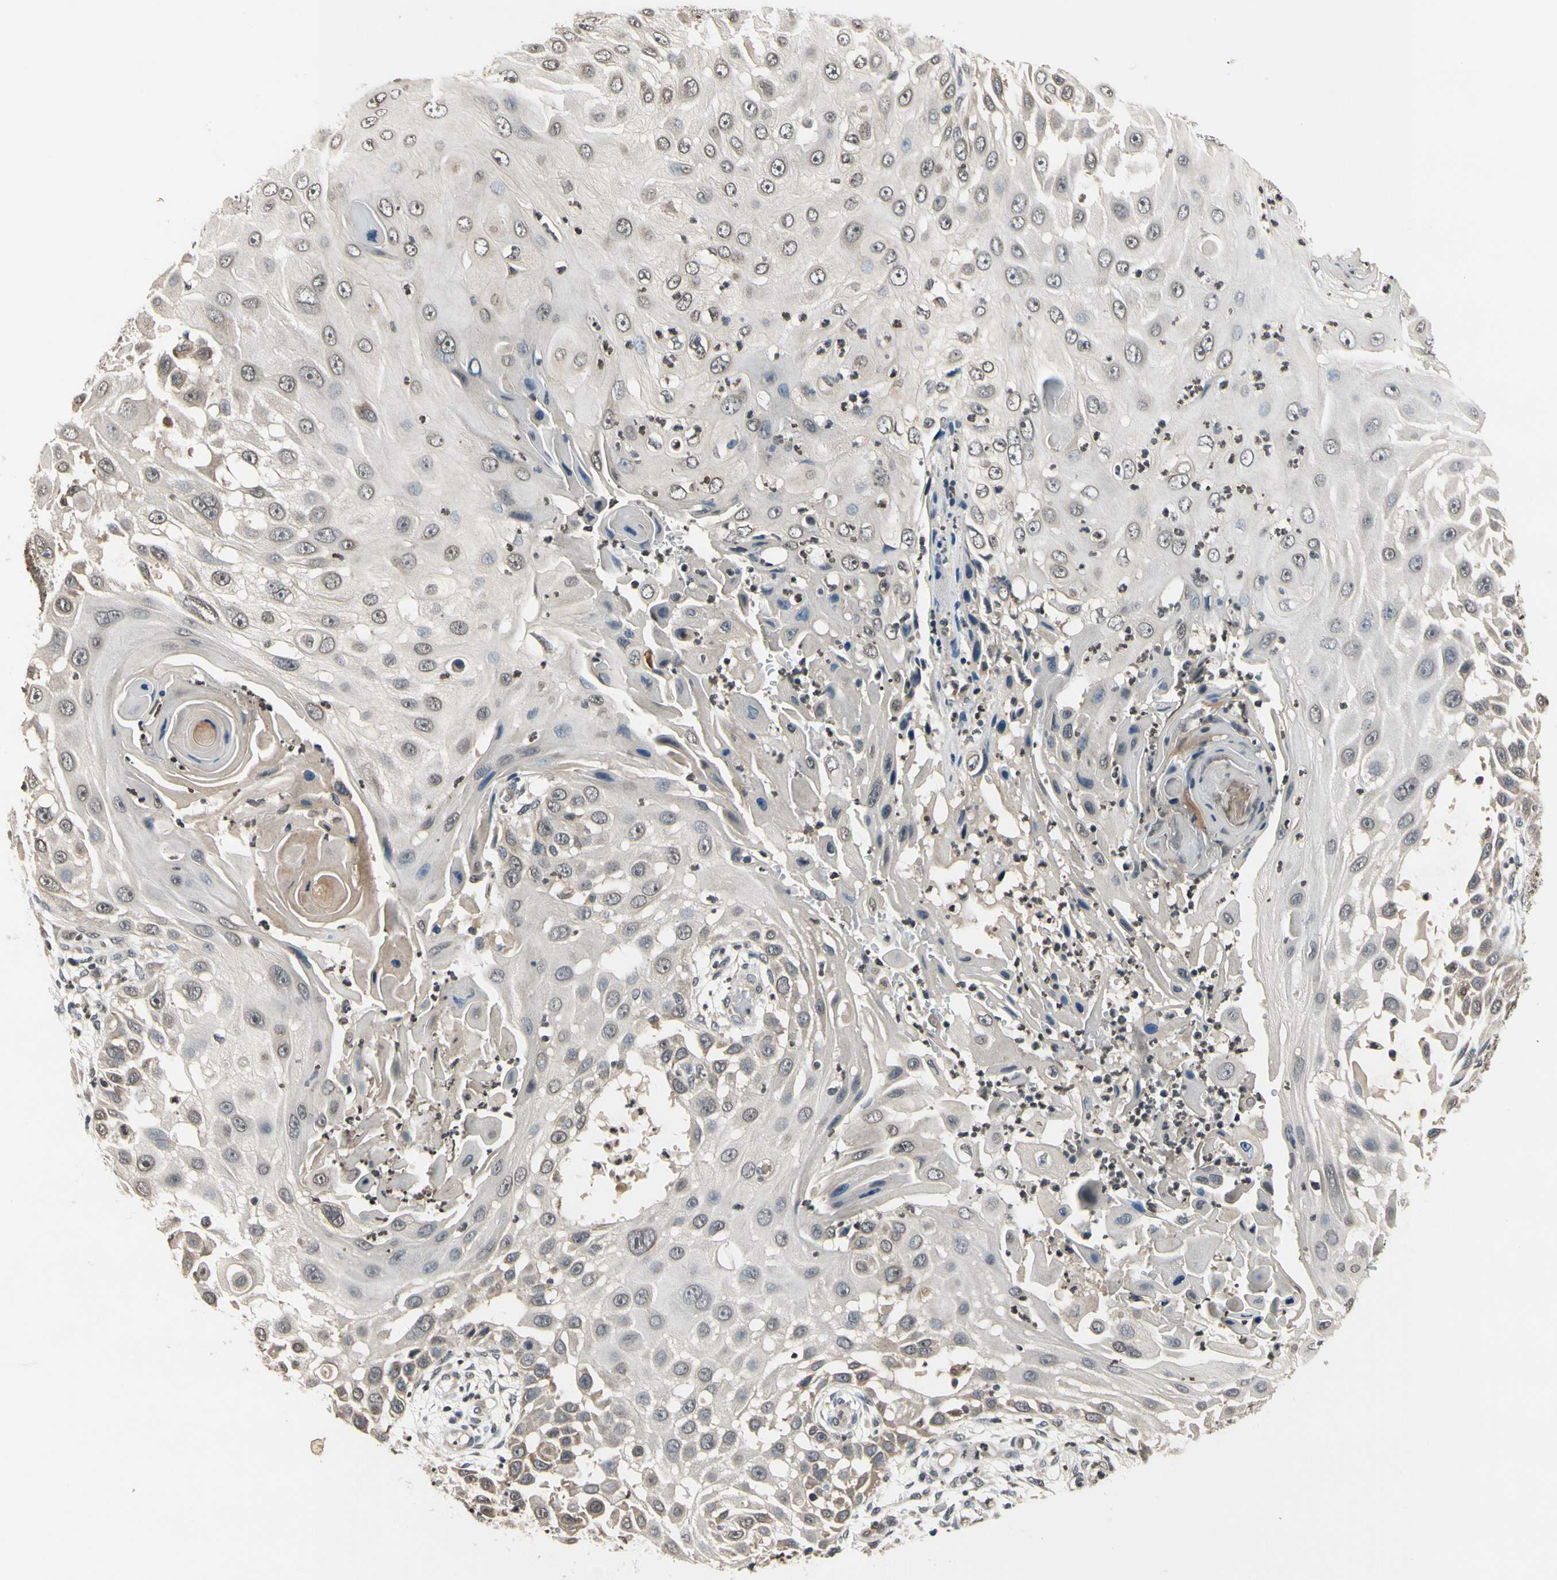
{"staining": {"intensity": "moderate", "quantity": ">75%", "location": "cytoplasmic/membranous"}, "tissue": "skin cancer", "cell_type": "Tumor cells", "image_type": "cancer", "snomed": [{"axis": "morphology", "description": "Squamous cell carcinoma, NOS"}, {"axis": "topography", "description": "Skin"}], "caption": "A micrograph of human skin cancer (squamous cell carcinoma) stained for a protein exhibits moderate cytoplasmic/membranous brown staining in tumor cells.", "gene": "GCLC", "patient": {"sex": "female", "age": 44}}